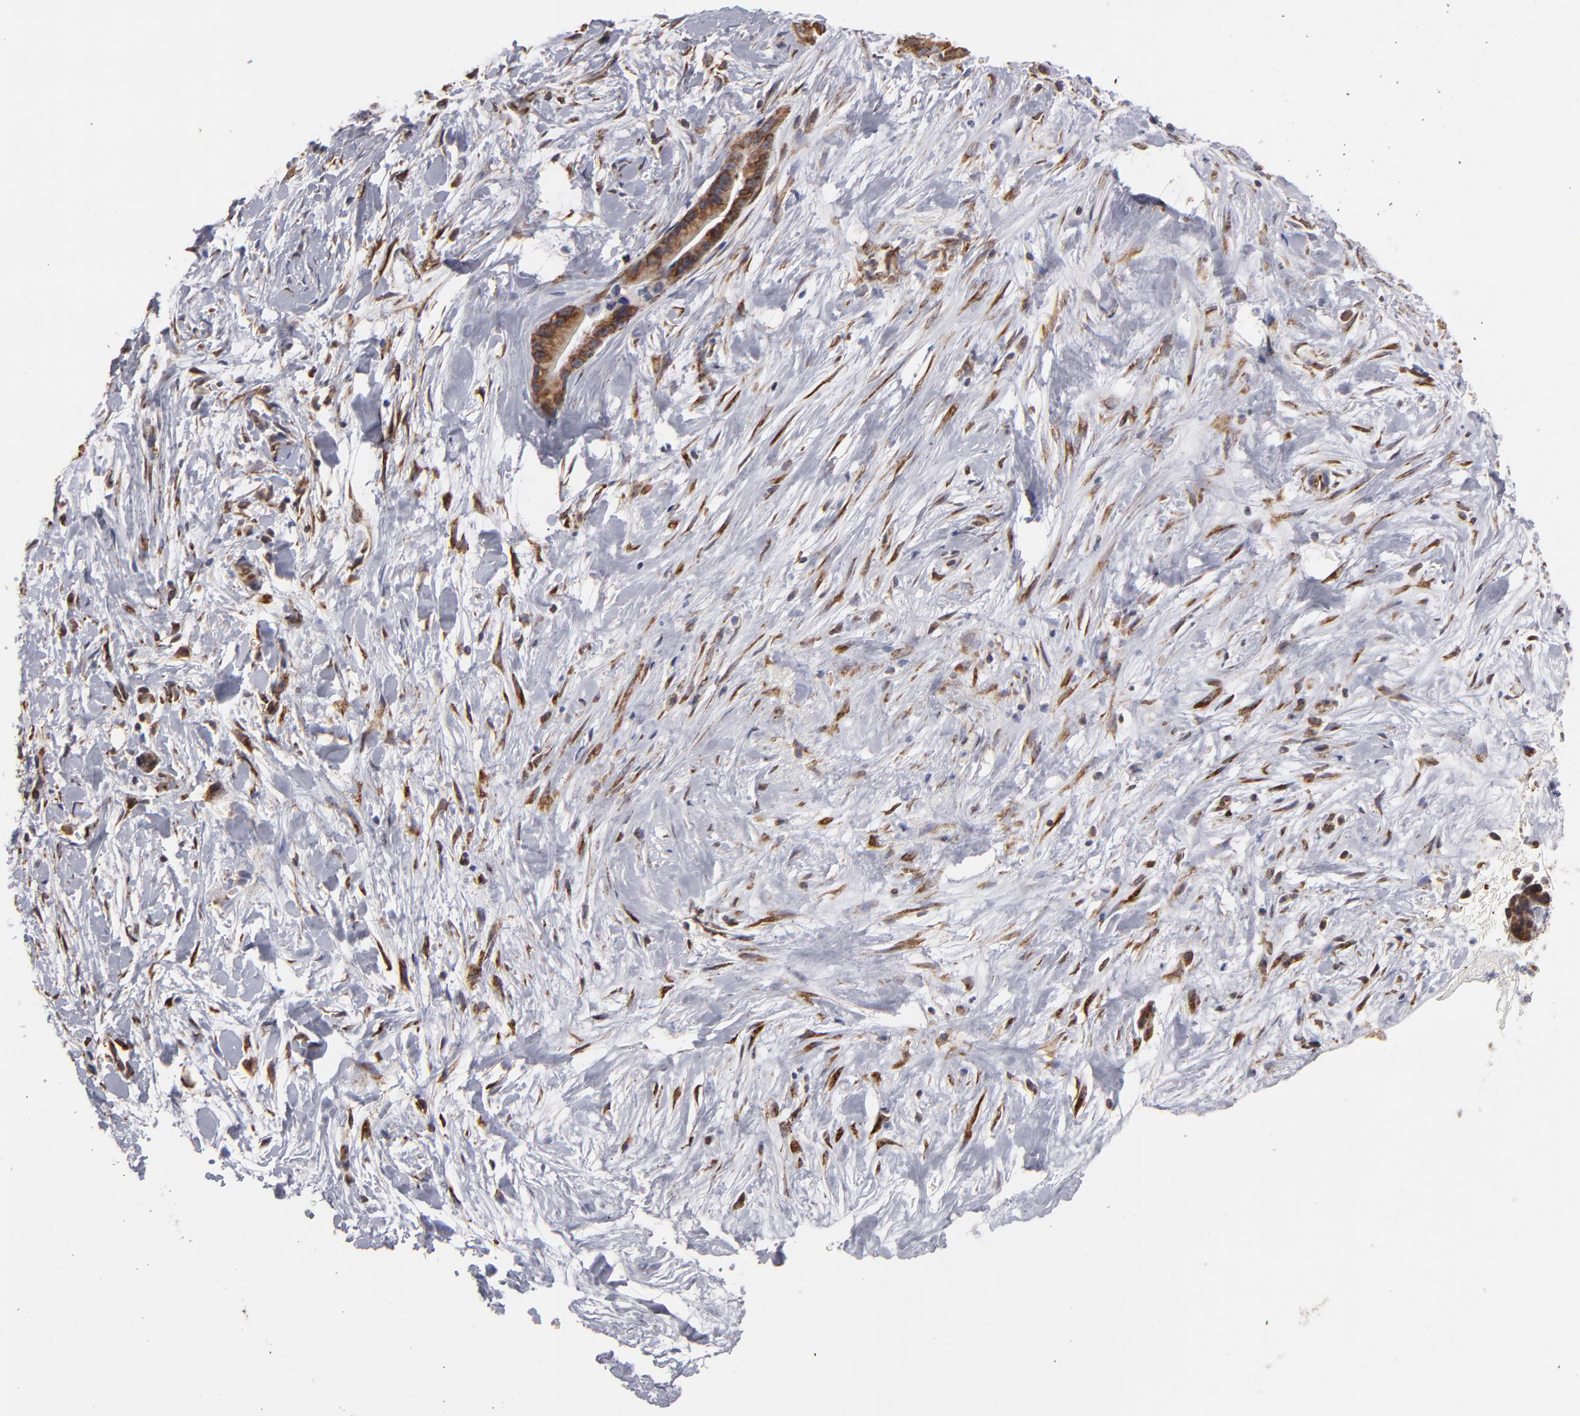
{"staining": {"intensity": "moderate", "quantity": ">75%", "location": "cytoplasmic/membranous"}, "tissue": "liver cancer", "cell_type": "Tumor cells", "image_type": "cancer", "snomed": [{"axis": "morphology", "description": "Cholangiocarcinoma"}, {"axis": "topography", "description": "Liver"}], "caption": "DAB immunohistochemical staining of liver cancer shows moderate cytoplasmic/membranous protein positivity in about >75% of tumor cells.", "gene": "KTN1", "patient": {"sex": "female", "age": 55}}